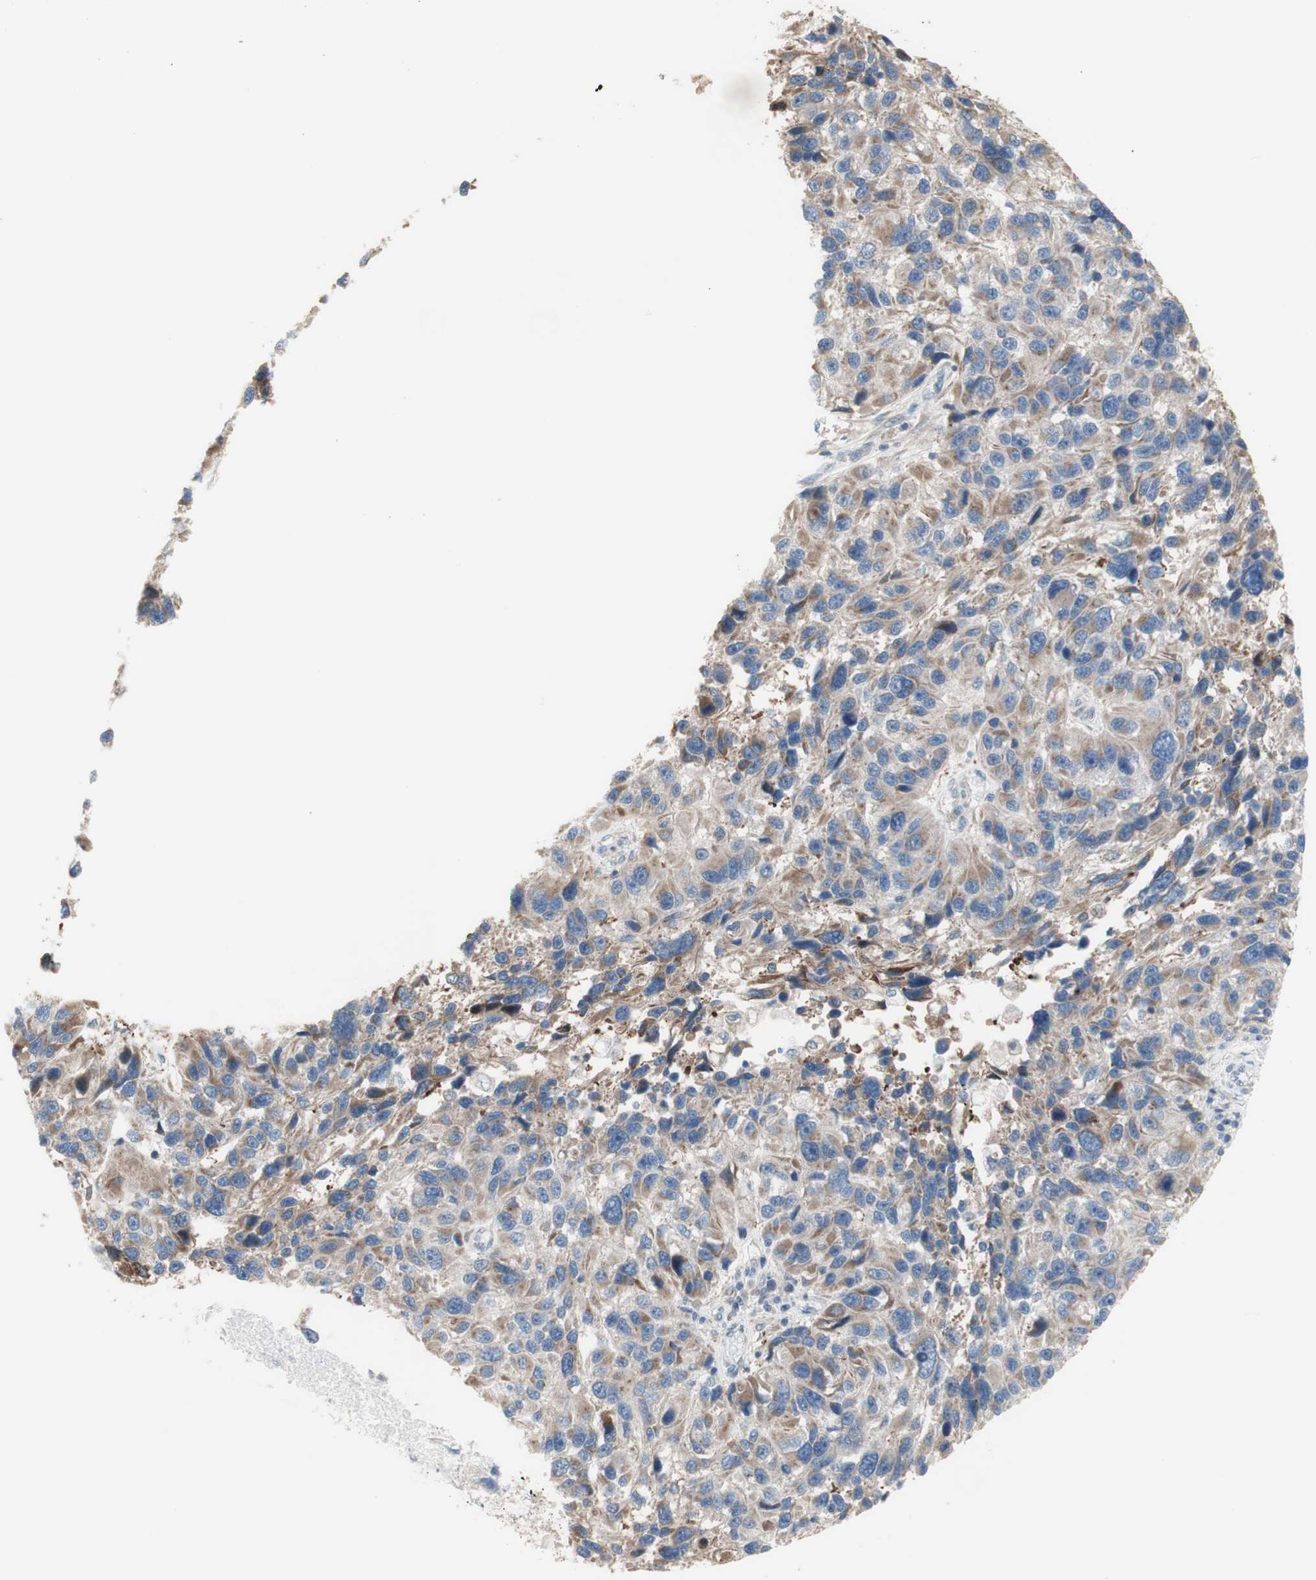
{"staining": {"intensity": "weak", "quantity": "25%-75%", "location": "cytoplasmic/membranous"}, "tissue": "melanoma", "cell_type": "Tumor cells", "image_type": "cancer", "snomed": [{"axis": "morphology", "description": "Malignant melanoma, NOS"}, {"axis": "topography", "description": "Skin"}], "caption": "Melanoma tissue displays weak cytoplasmic/membranous positivity in about 25%-75% of tumor cells", "gene": "C3orf52", "patient": {"sex": "male", "age": 53}}